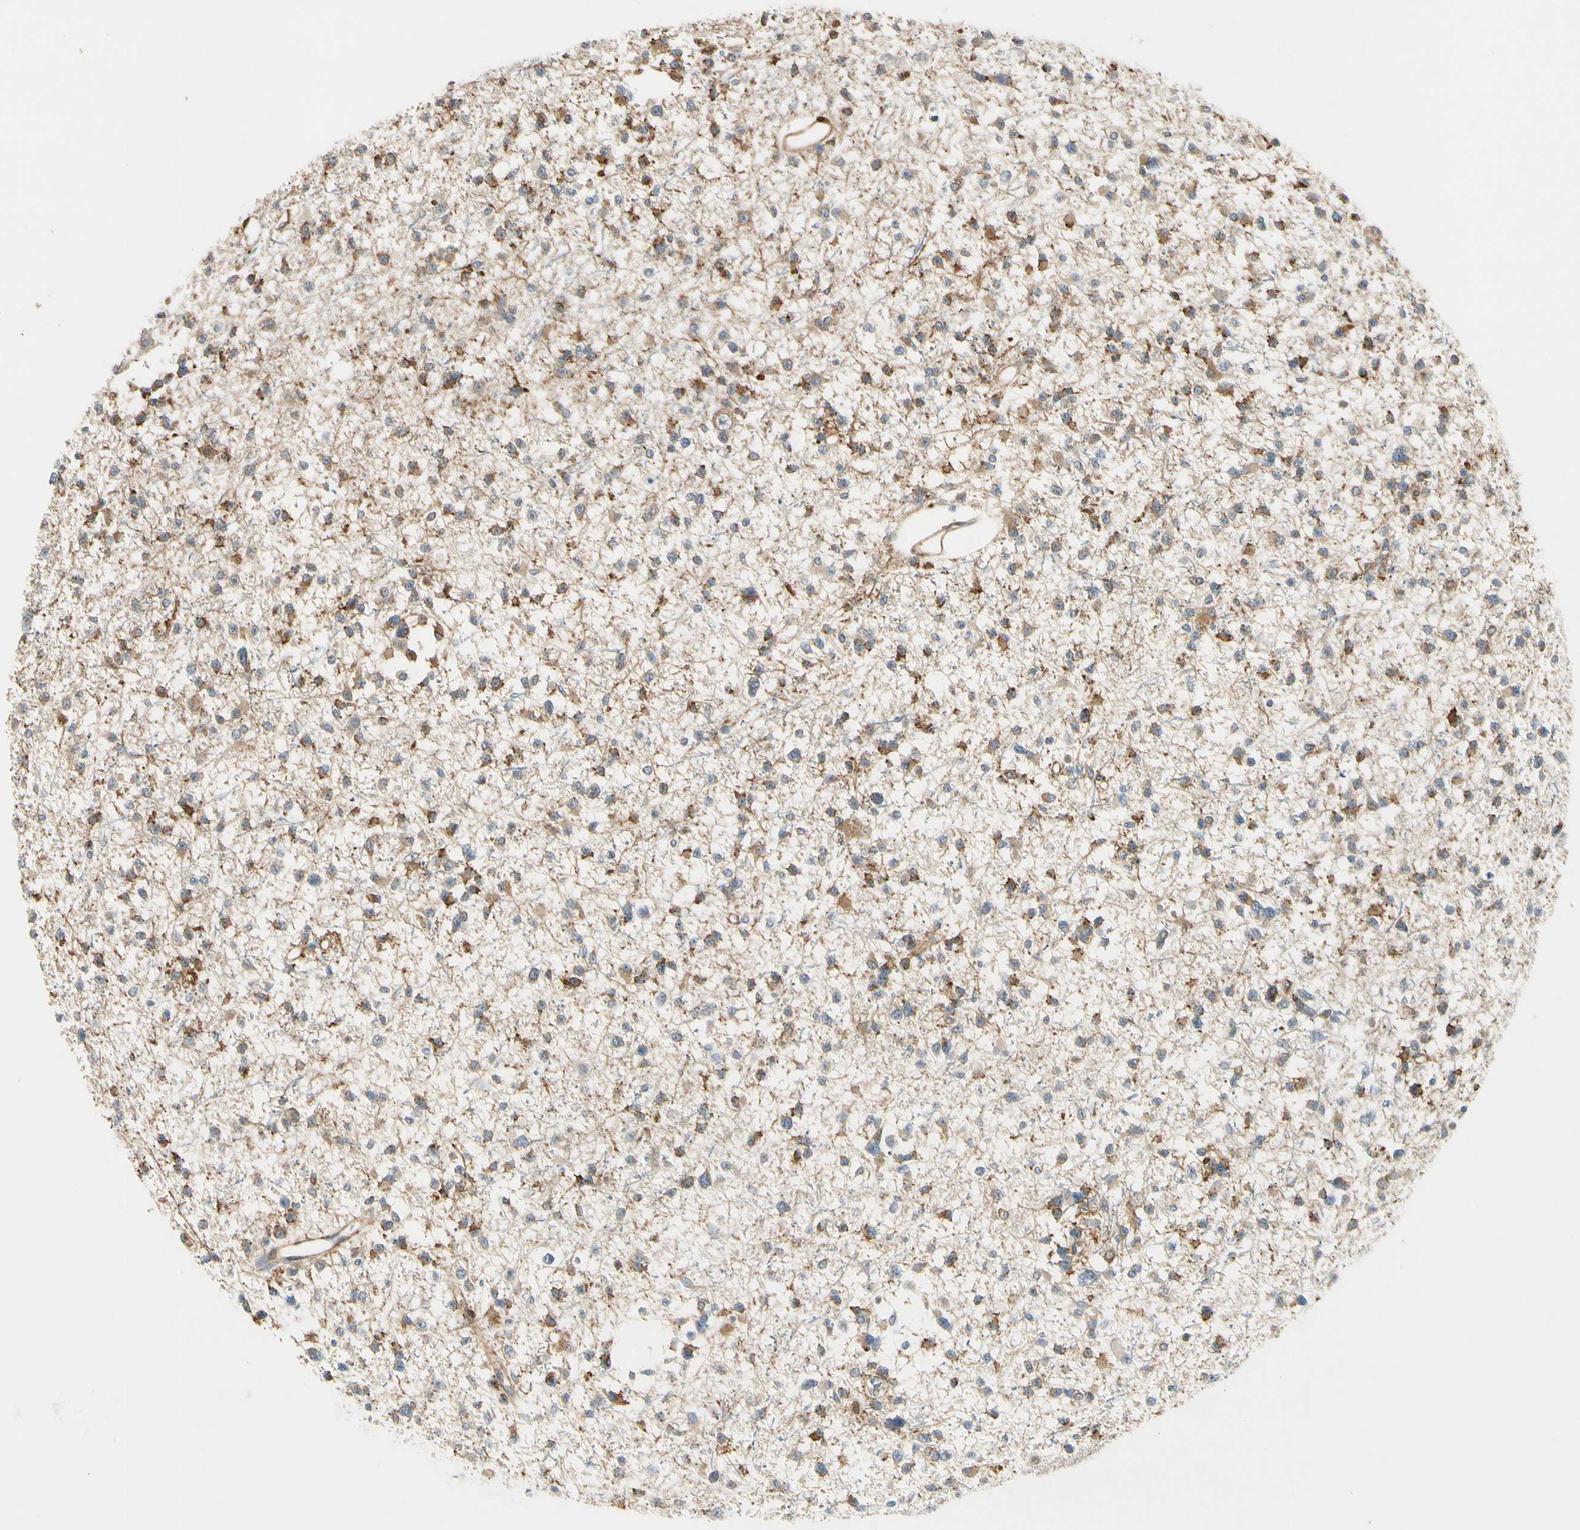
{"staining": {"intensity": "moderate", "quantity": ">75%", "location": "cytoplasmic/membranous"}, "tissue": "glioma", "cell_type": "Tumor cells", "image_type": "cancer", "snomed": [{"axis": "morphology", "description": "Glioma, malignant, Low grade"}, {"axis": "topography", "description": "Brain"}], "caption": "IHC micrograph of human glioma stained for a protein (brown), which exhibits medium levels of moderate cytoplasmic/membranous expression in about >75% of tumor cells.", "gene": "RASGRF1", "patient": {"sex": "female", "age": 22}}